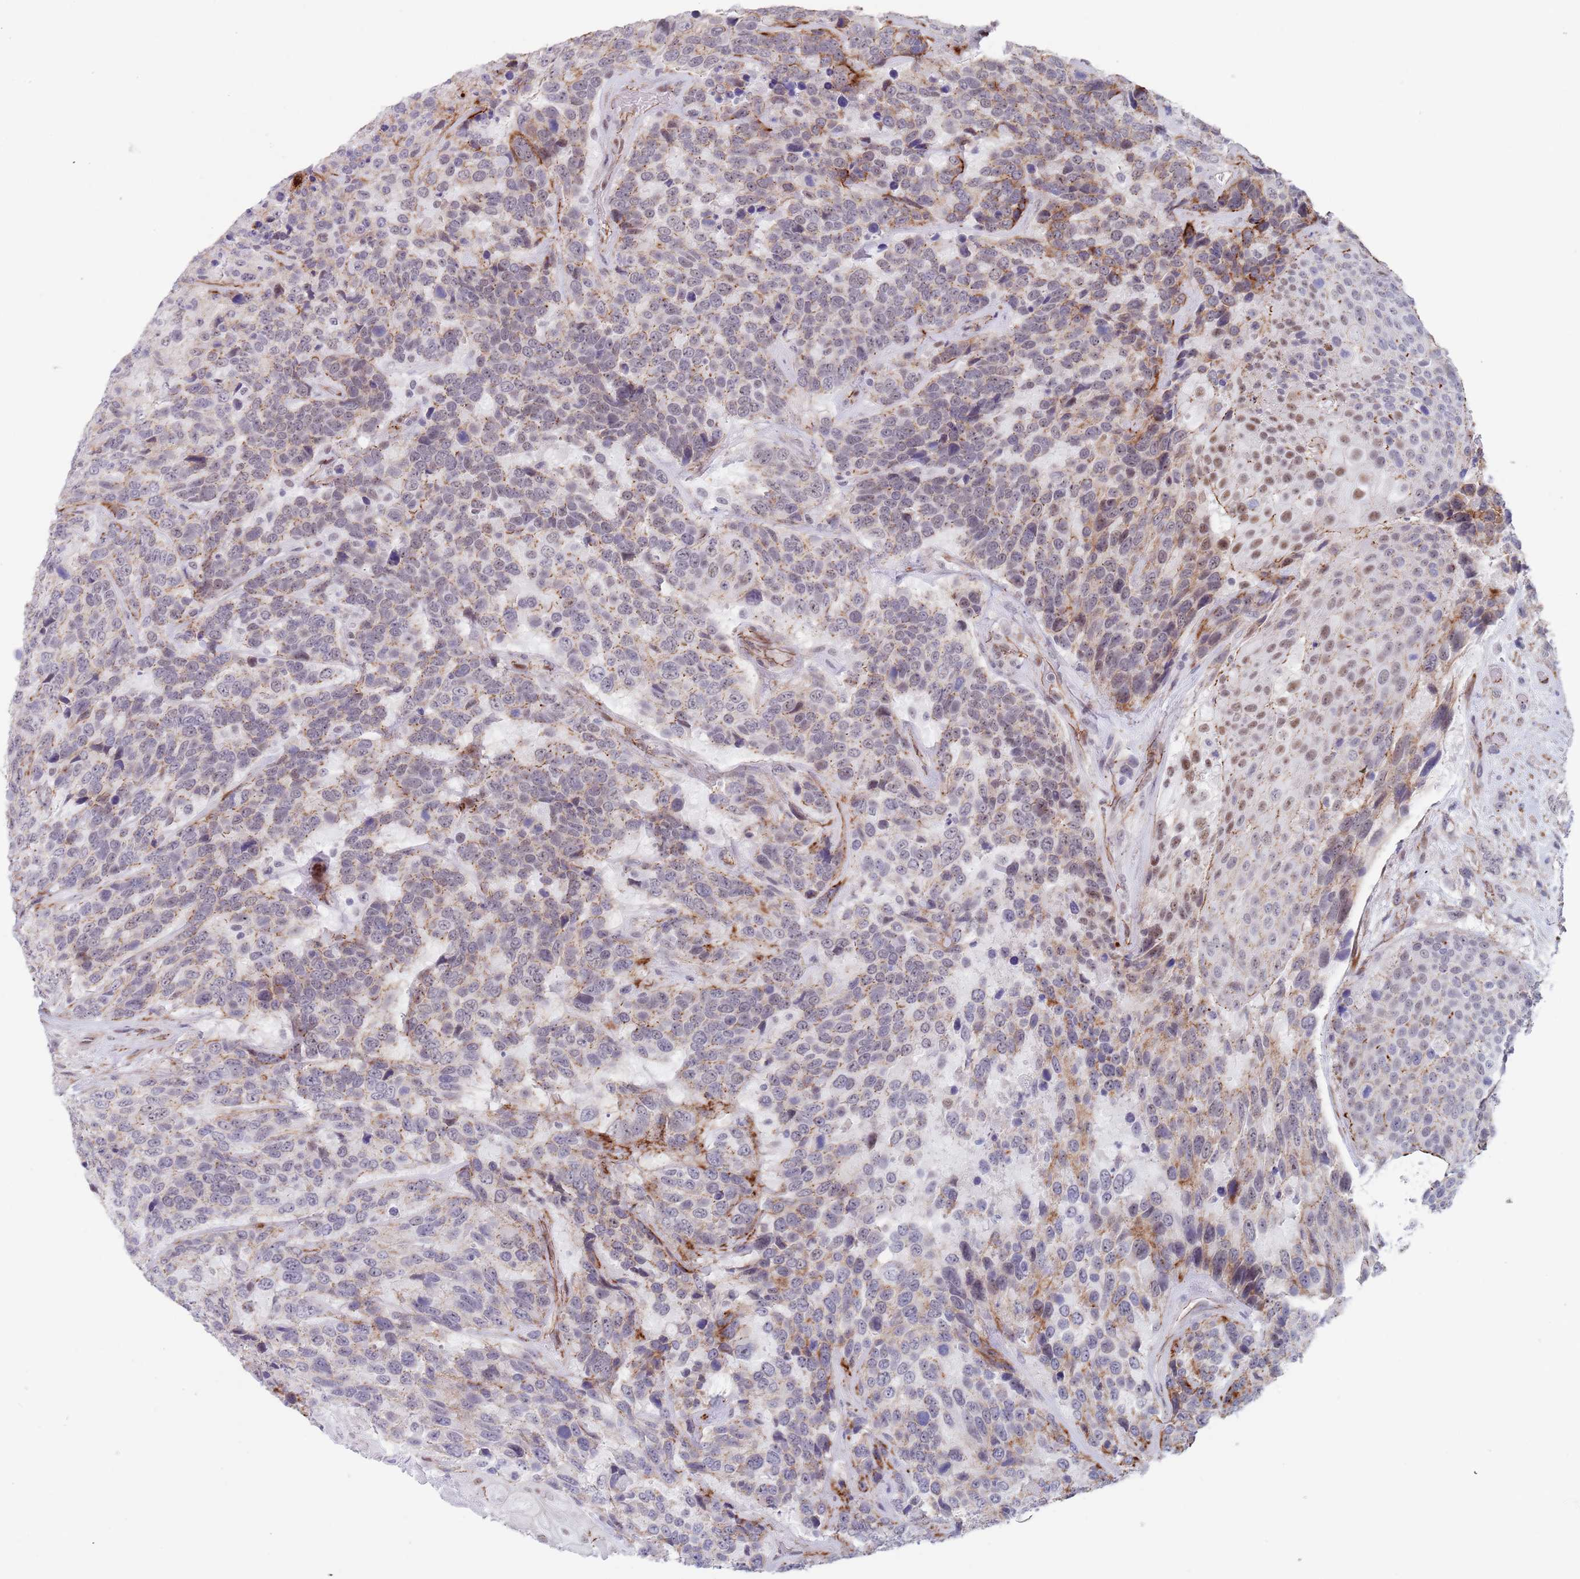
{"staining": {"intensity": "strong", "quantity": "<25%", "location": "cytoplasmic/membranous"}, "tissue": "urothelial cancer", "cell_type": "Tumor cells", "image_type": "cancer", "snomed": [{"axis": "morphology", "description": "Urothelial carcinoma, High grade"}, {"axis": "topography", "description": "Urinary bladder"}], "caption": "Immunohistochemical staining of human urothelial carcinoma (high-grade) displays medium levels of strong cytoplasmic/membranous protein positivity in approximately <25% of tumor cells. The protein is shown in brown color, while the nuclei are stained blue.", "gene": "OR5A2", "patient": {"sex": "female", "age": 70}}